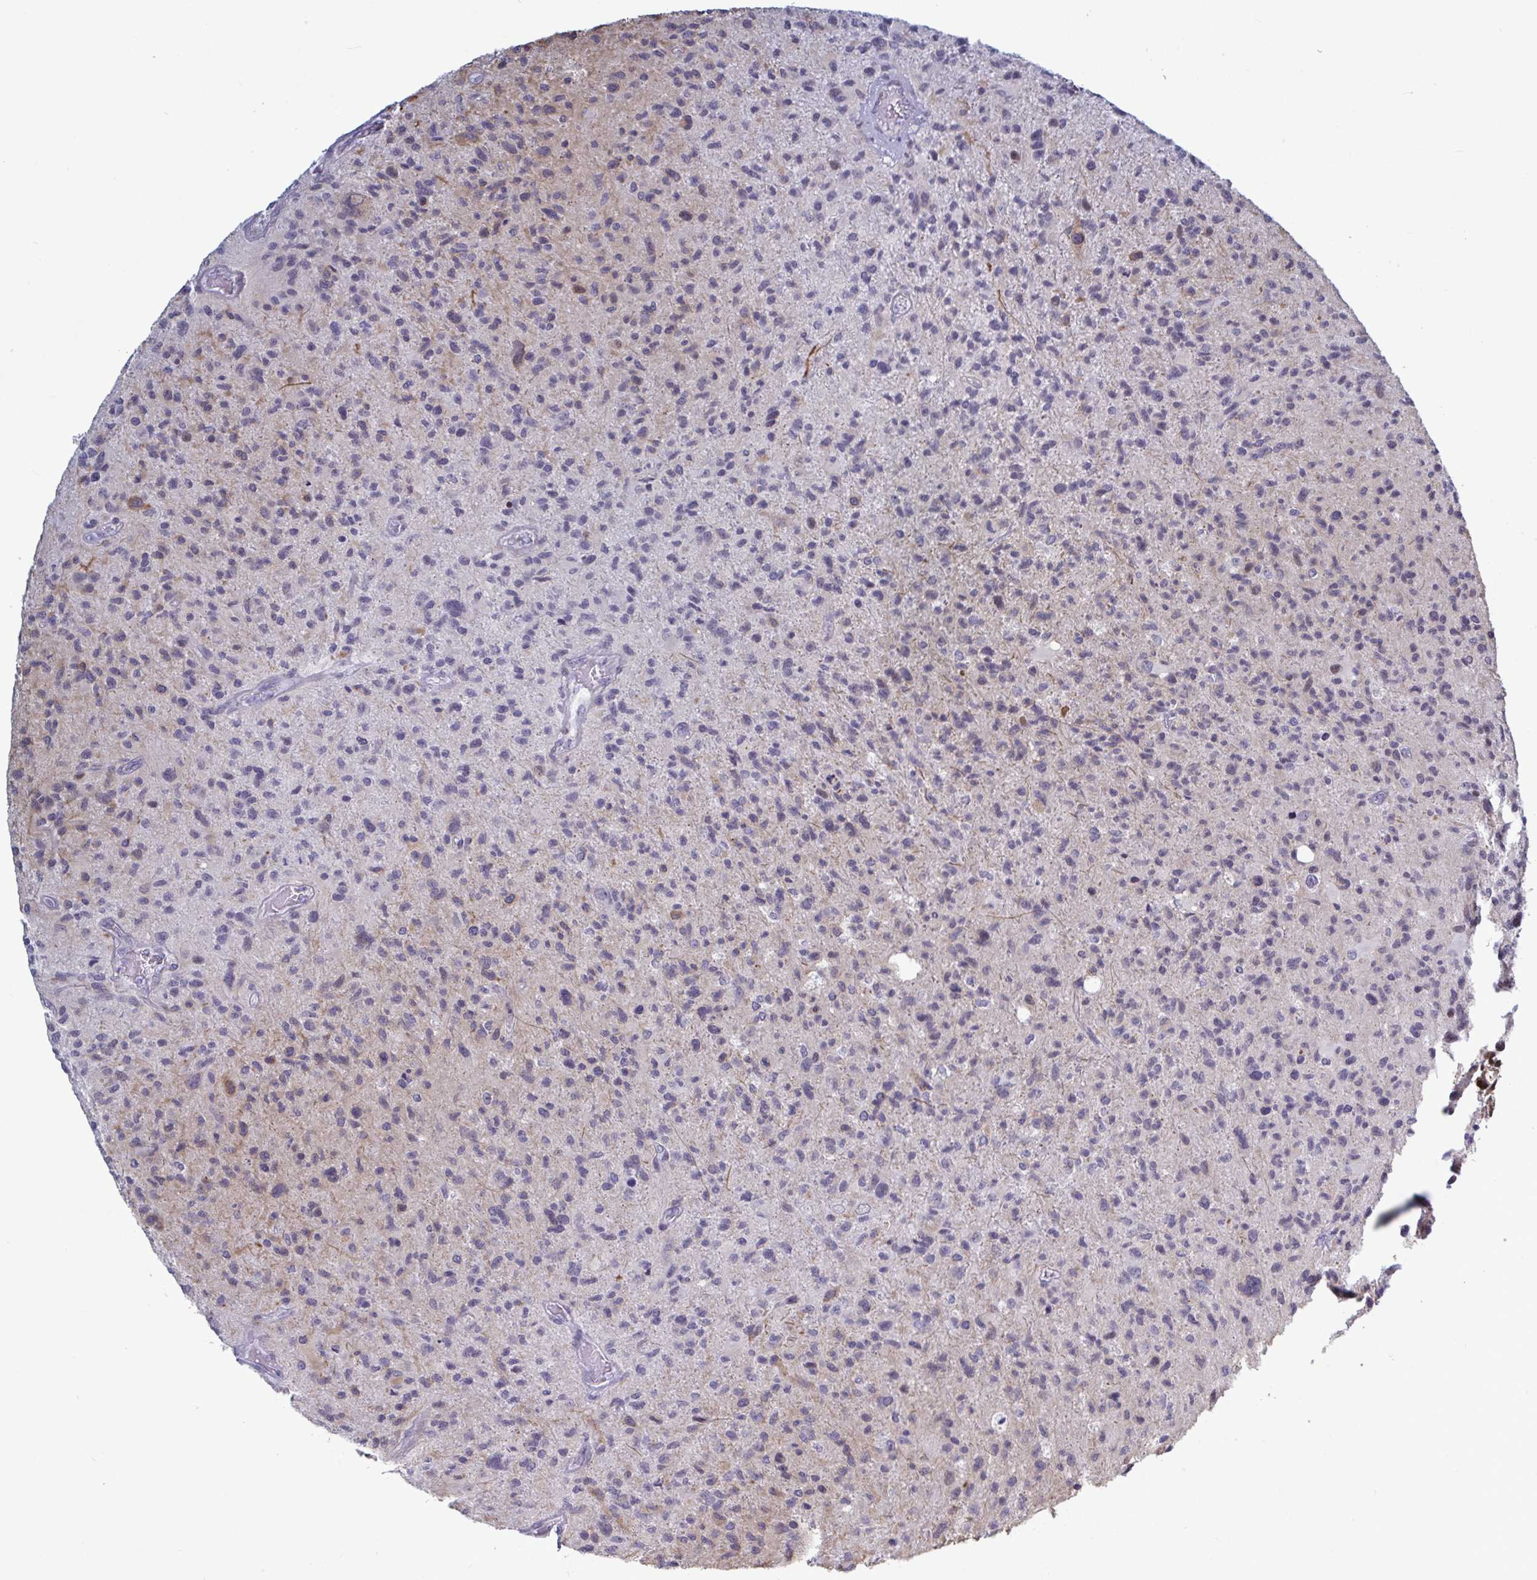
{"staining": {"intensity": "negative", "quantity": "none", "location": "none"}, "tissue": "glioma", "cell_type": "Tumor cells", "image_type": "cancer", "snomed": [{"axis": "morphology", "description": "Glioma, malignant, High grade"}, {"axis": "topography", "description": "Brain"}], "caption": "Glioma was stained to show a protein in brown. There is no significant expression in tumor cells.", "gene": "TCEAL8", "patient": {"sex": "female", "age": 70}}